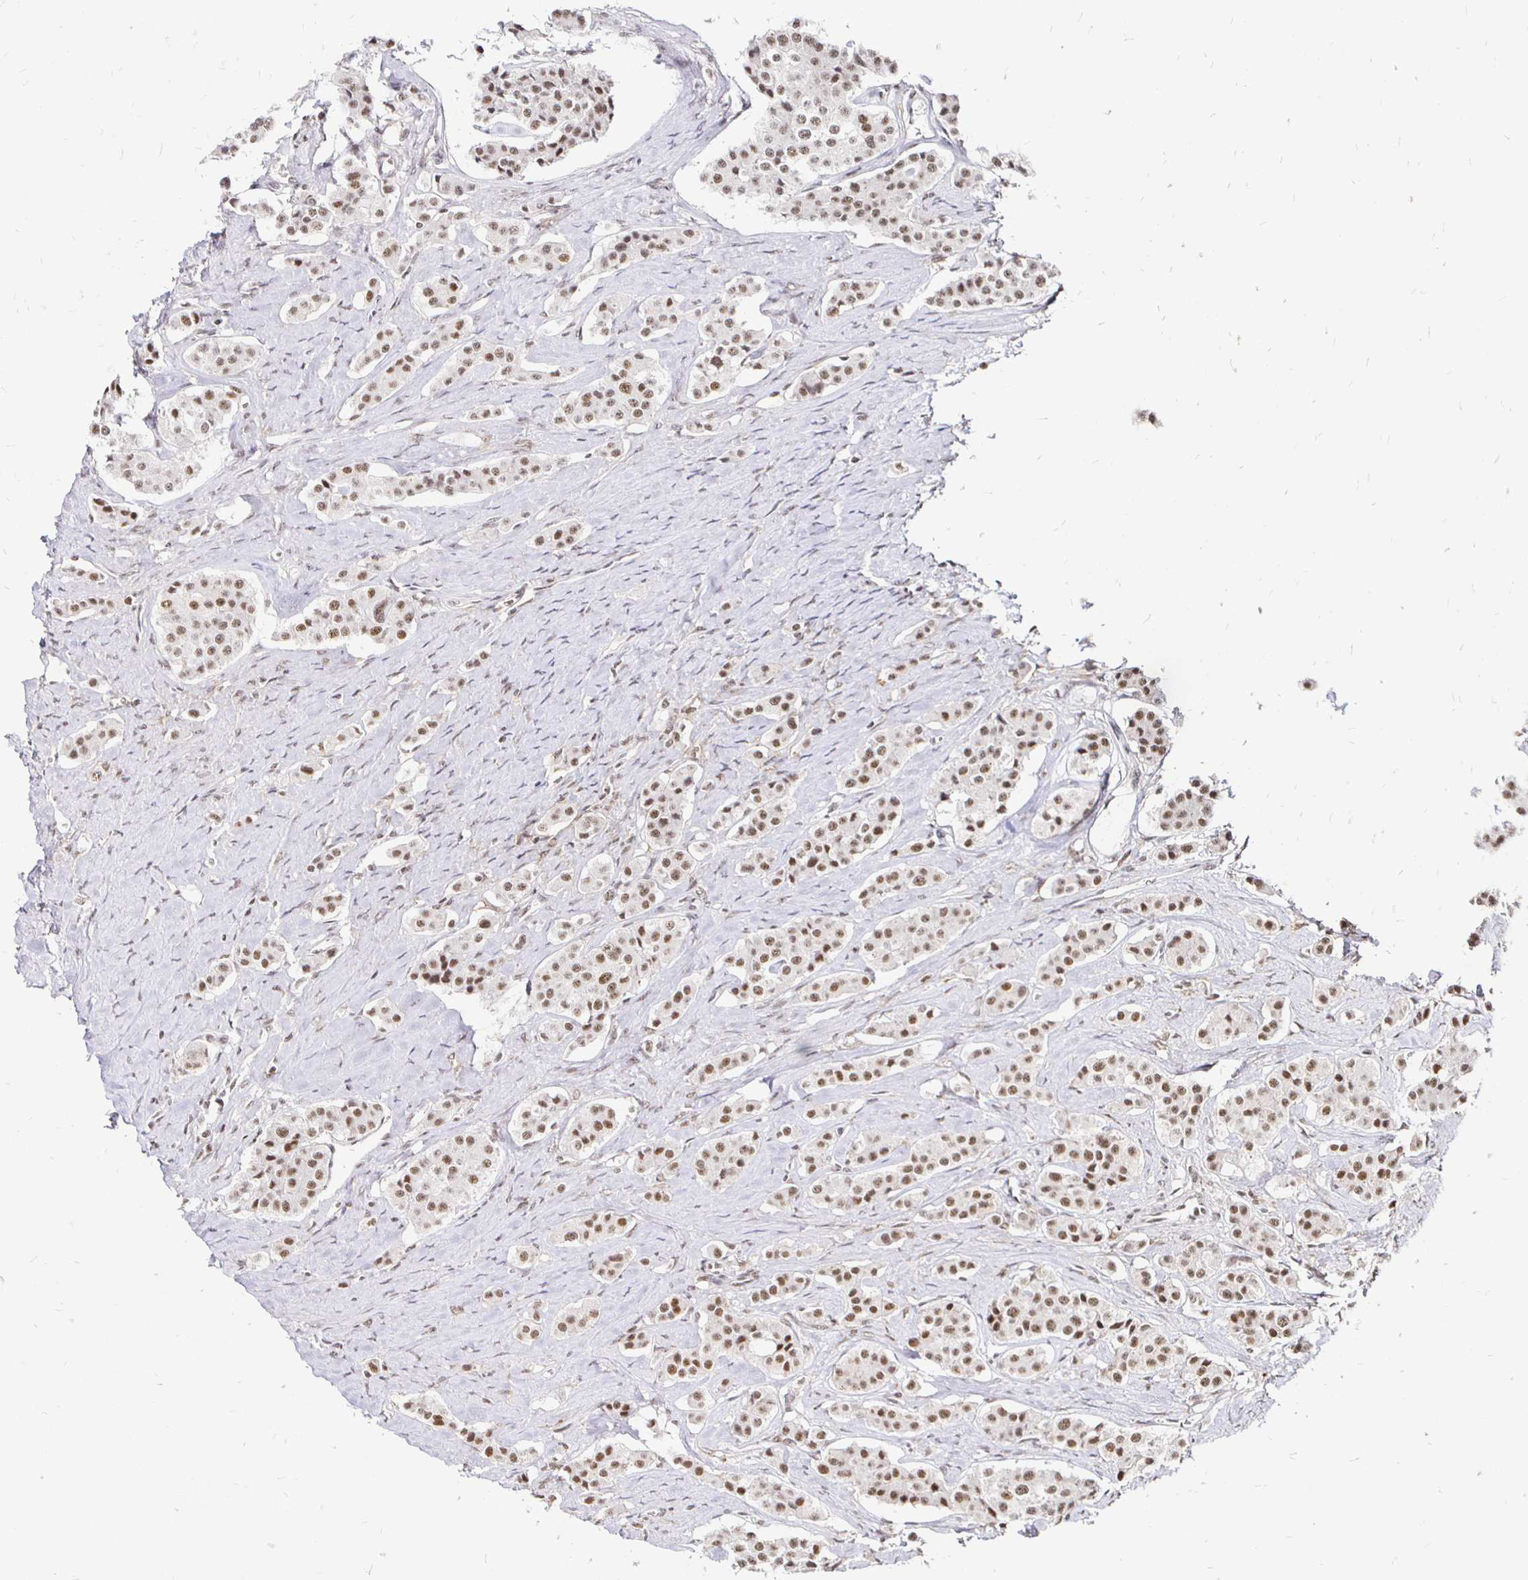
{"staining": {"intensity": "moderate", "quantity": ">75%", "location": "nuclear"}, "tissue": "carcinoid", "cell_type": "Tumor cells", "image_type": "cancer", "snomed": [{"axis": "morphology", "description": "Carcinoid, malignant, NOS"}, {"axis": "topography", "description": "Small intestine"}], "caption": "This is an image of immunohistochemistry staining of carcinoid, which shows moderate expression in the nuclear of tumor cells.", "gene": "SIN3A", "patient": {"sex": "male", "age": 63}}